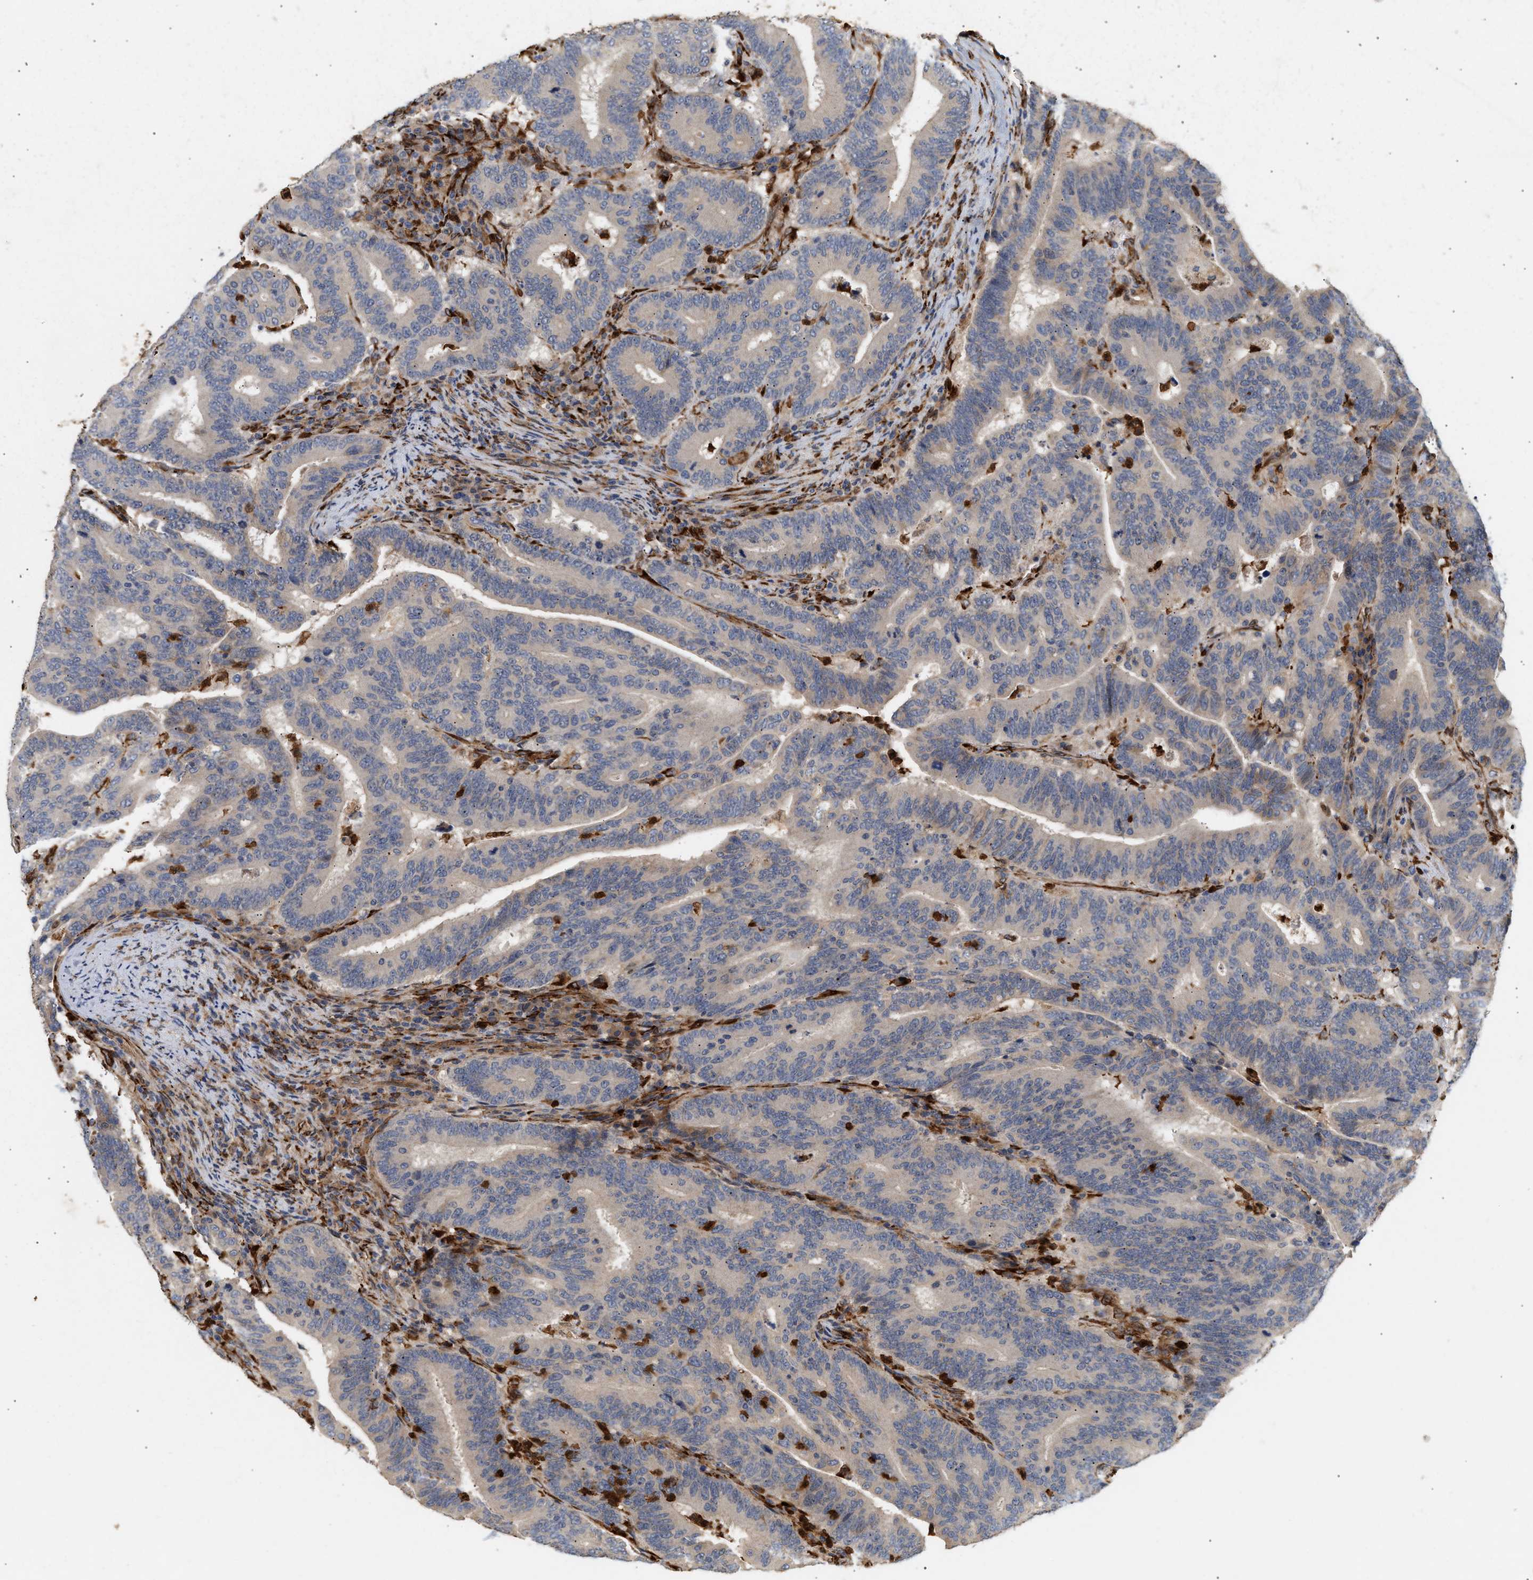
{"staining": {"intensity": "moderate", "quantity": "25%-75%", "location": "cytoplasmic/membranous"}, "tissue": "colorectal cancer", "cell_type": "Tumor cells", "image_type": "cancer", "snomed": [{"axis": "morphology", "description": "Adenocarcinoma, NOS"}, {"axis": "topography", "description": "Colon"}], "caption": "The image shows a brown stain indicating the presence of a protein in the cytoplasmic/membranous of tumor cells in adenocarcinoma (colorectal).", "gene": "PLCD1", "patient": {"sex": "female", "age": 66}}